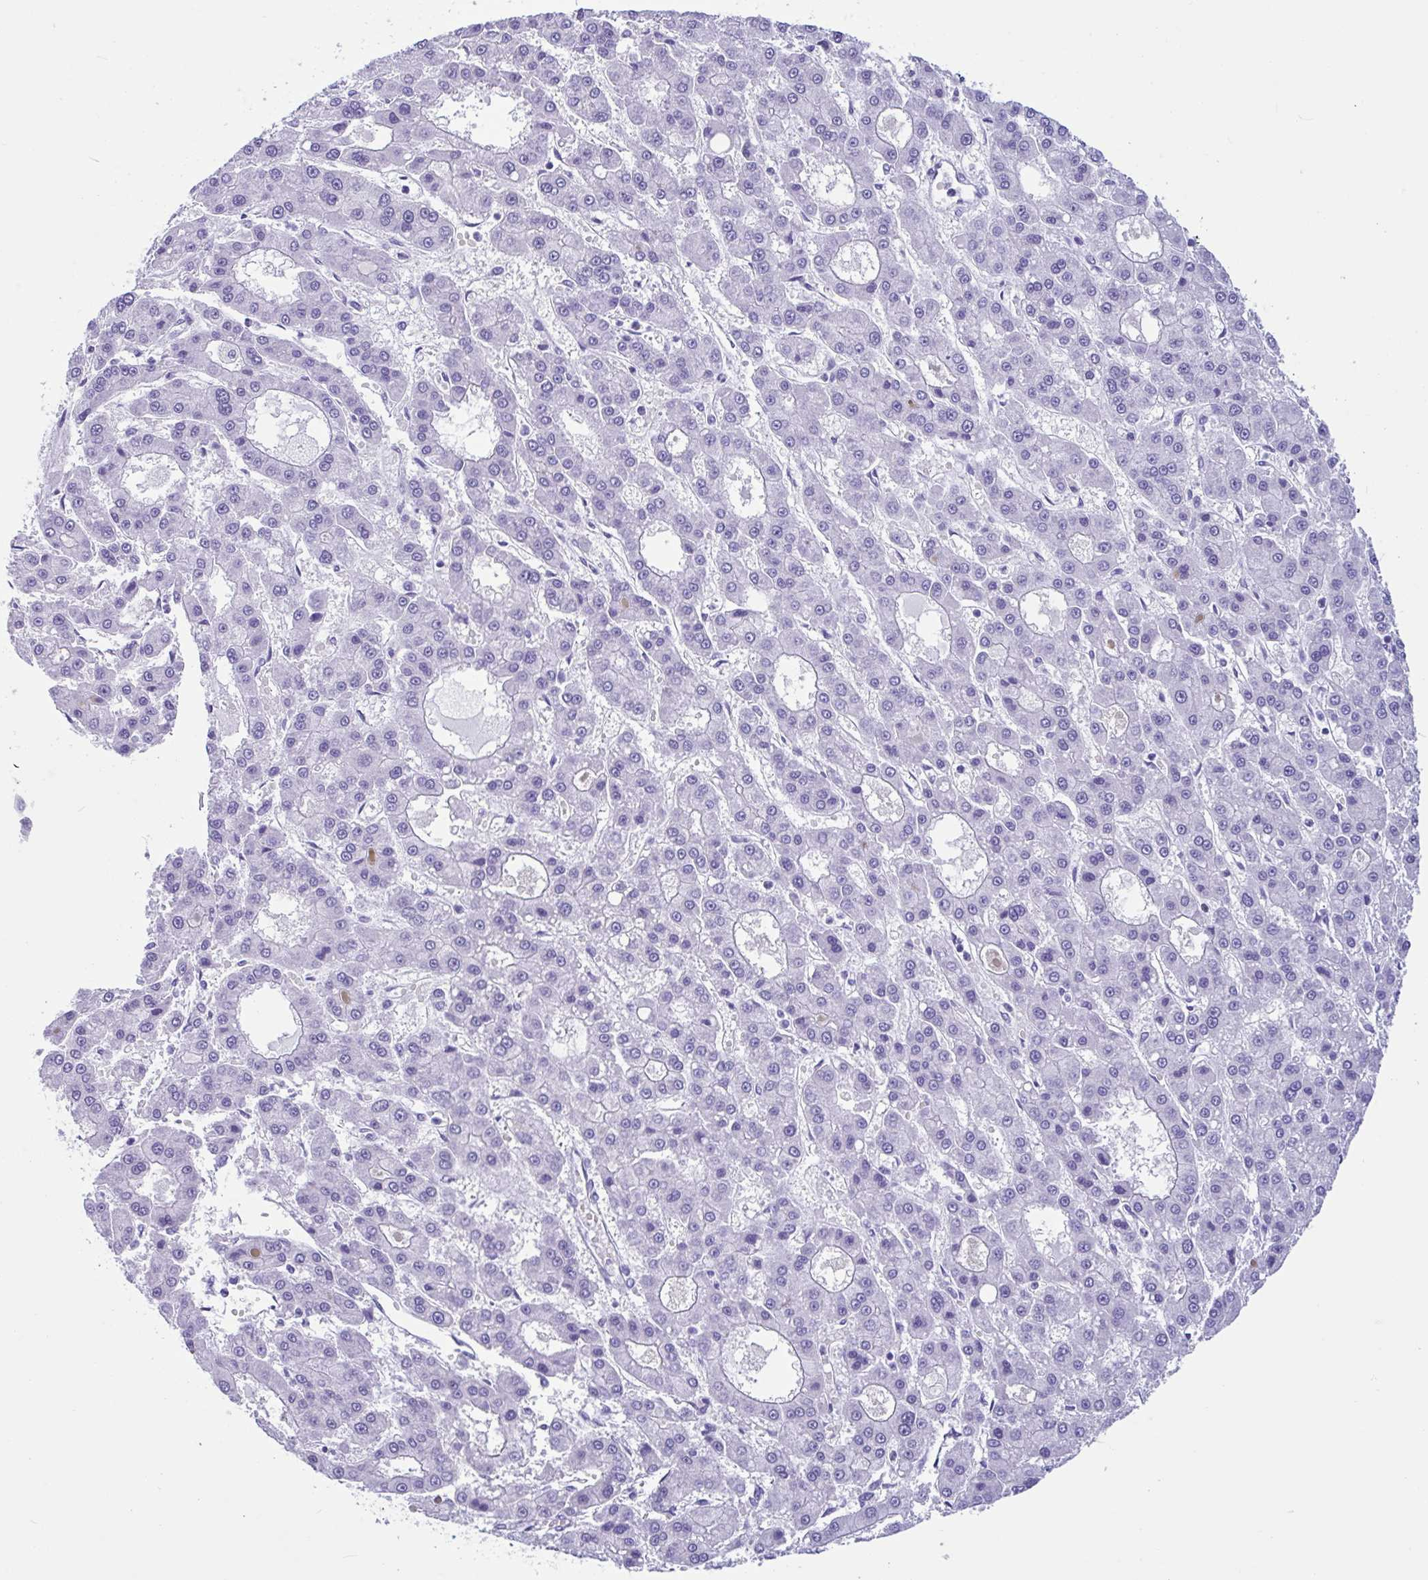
{"staining": {"intensity": "negative", "quantity": "none", "location": "none"}, "tissue": "liver cancer", "cell_type": "Tumor cells", "image_type": "cancer", "snomed": [{"axis": "morphology", "description": "Carcinoma, Hepatocellular, NOS"}, {"axis": "topography", "description": "Liver"}], "caption": "There is no significant positivity in tumor cells of liver hepatocellular carcinoma.", "gene": "IAPP", "patient": {"sex": "male", "age": 70}}